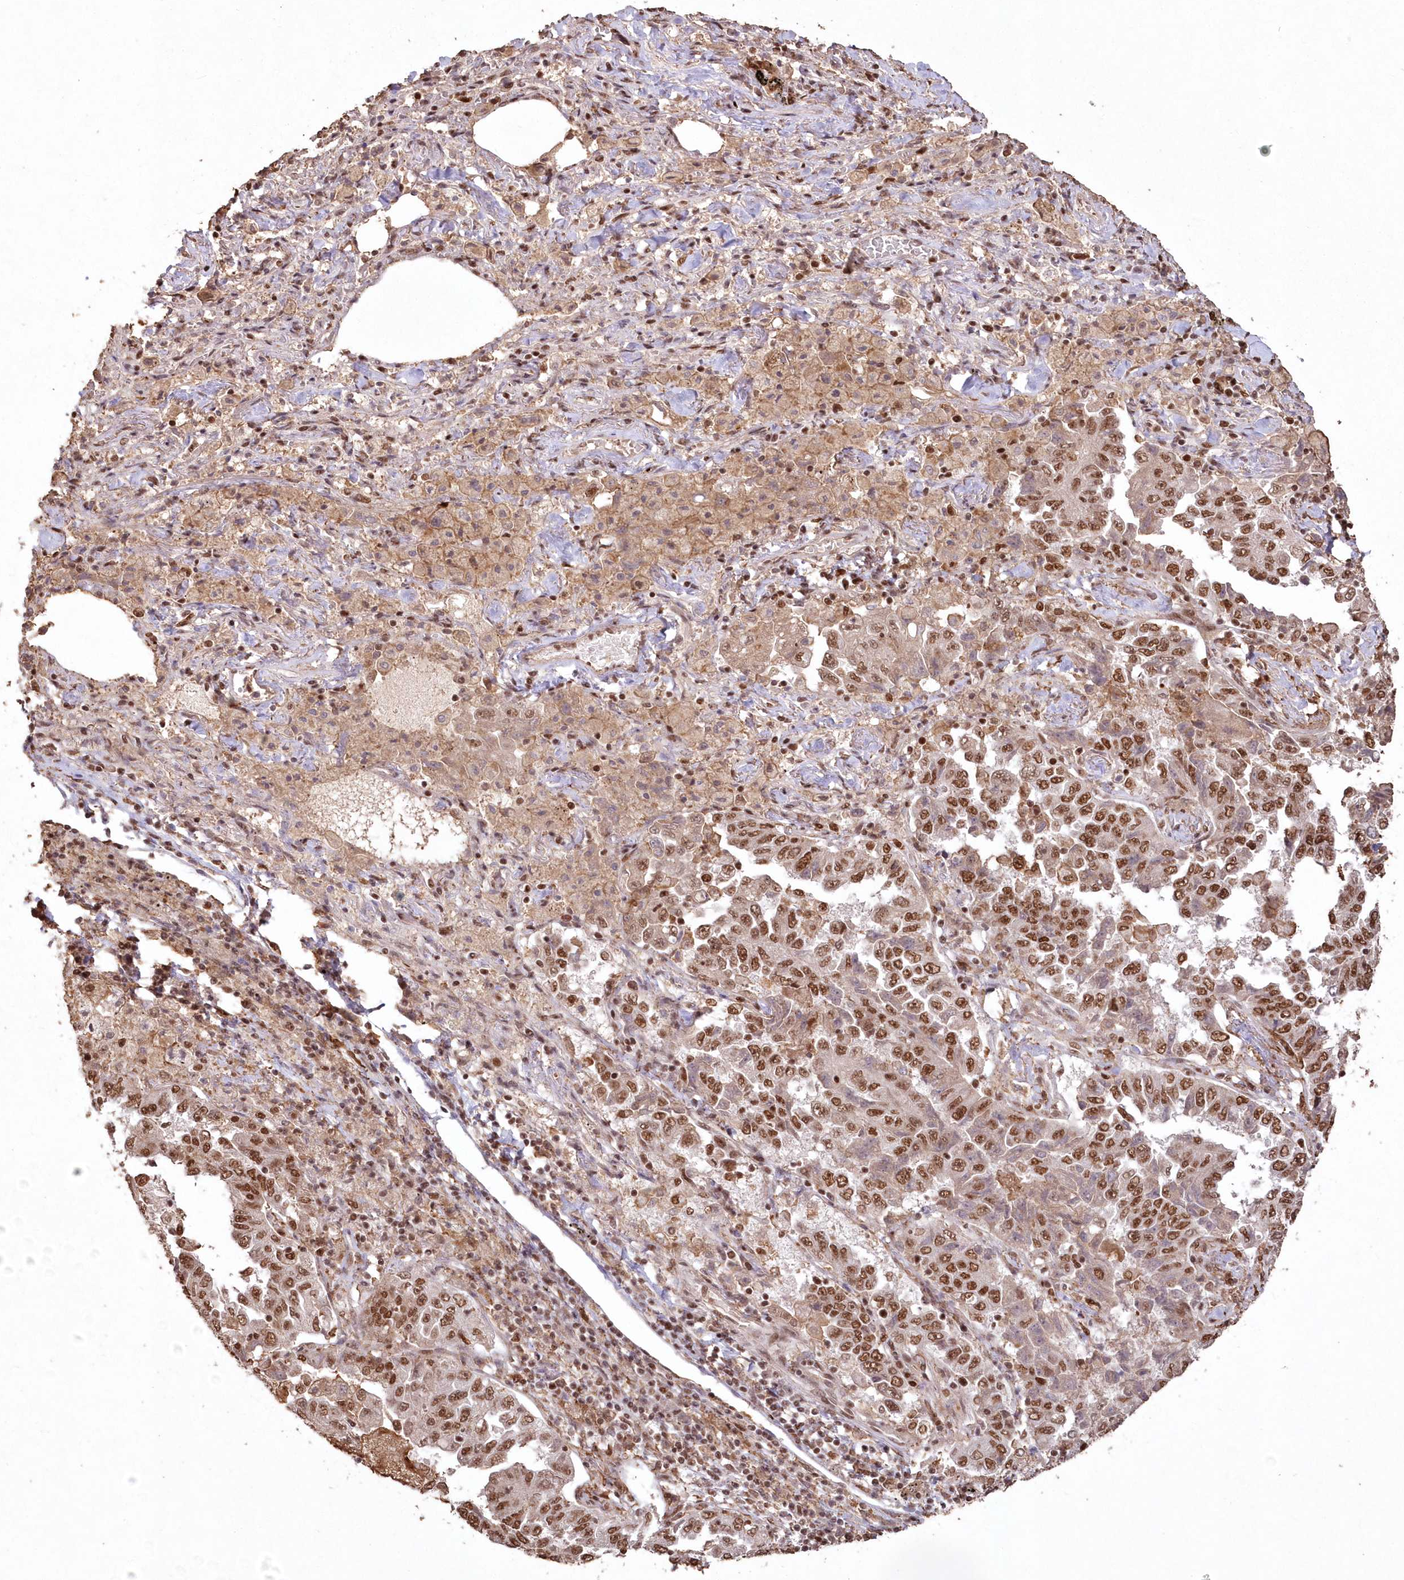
{"staining": {"intensity": "moderate", "quantity": ">75%", "location": "nuclear"}, "tissue": "lung cancer", "cell_type": "Tumor cells", "image_type": "cancer", "snomed": [{"axis": "morphology", "description": "Adenocarcinoma, NOS"}, {"axis": "topography", "description": "Lung"}], "caption": "Protein analysis of lung adenocarcinoma tissue reveals moderate nuclear staining in approximately >75% of tumor cells.", "gene": "PDS5A", "patient": {"sex": "female", "age": 51}}